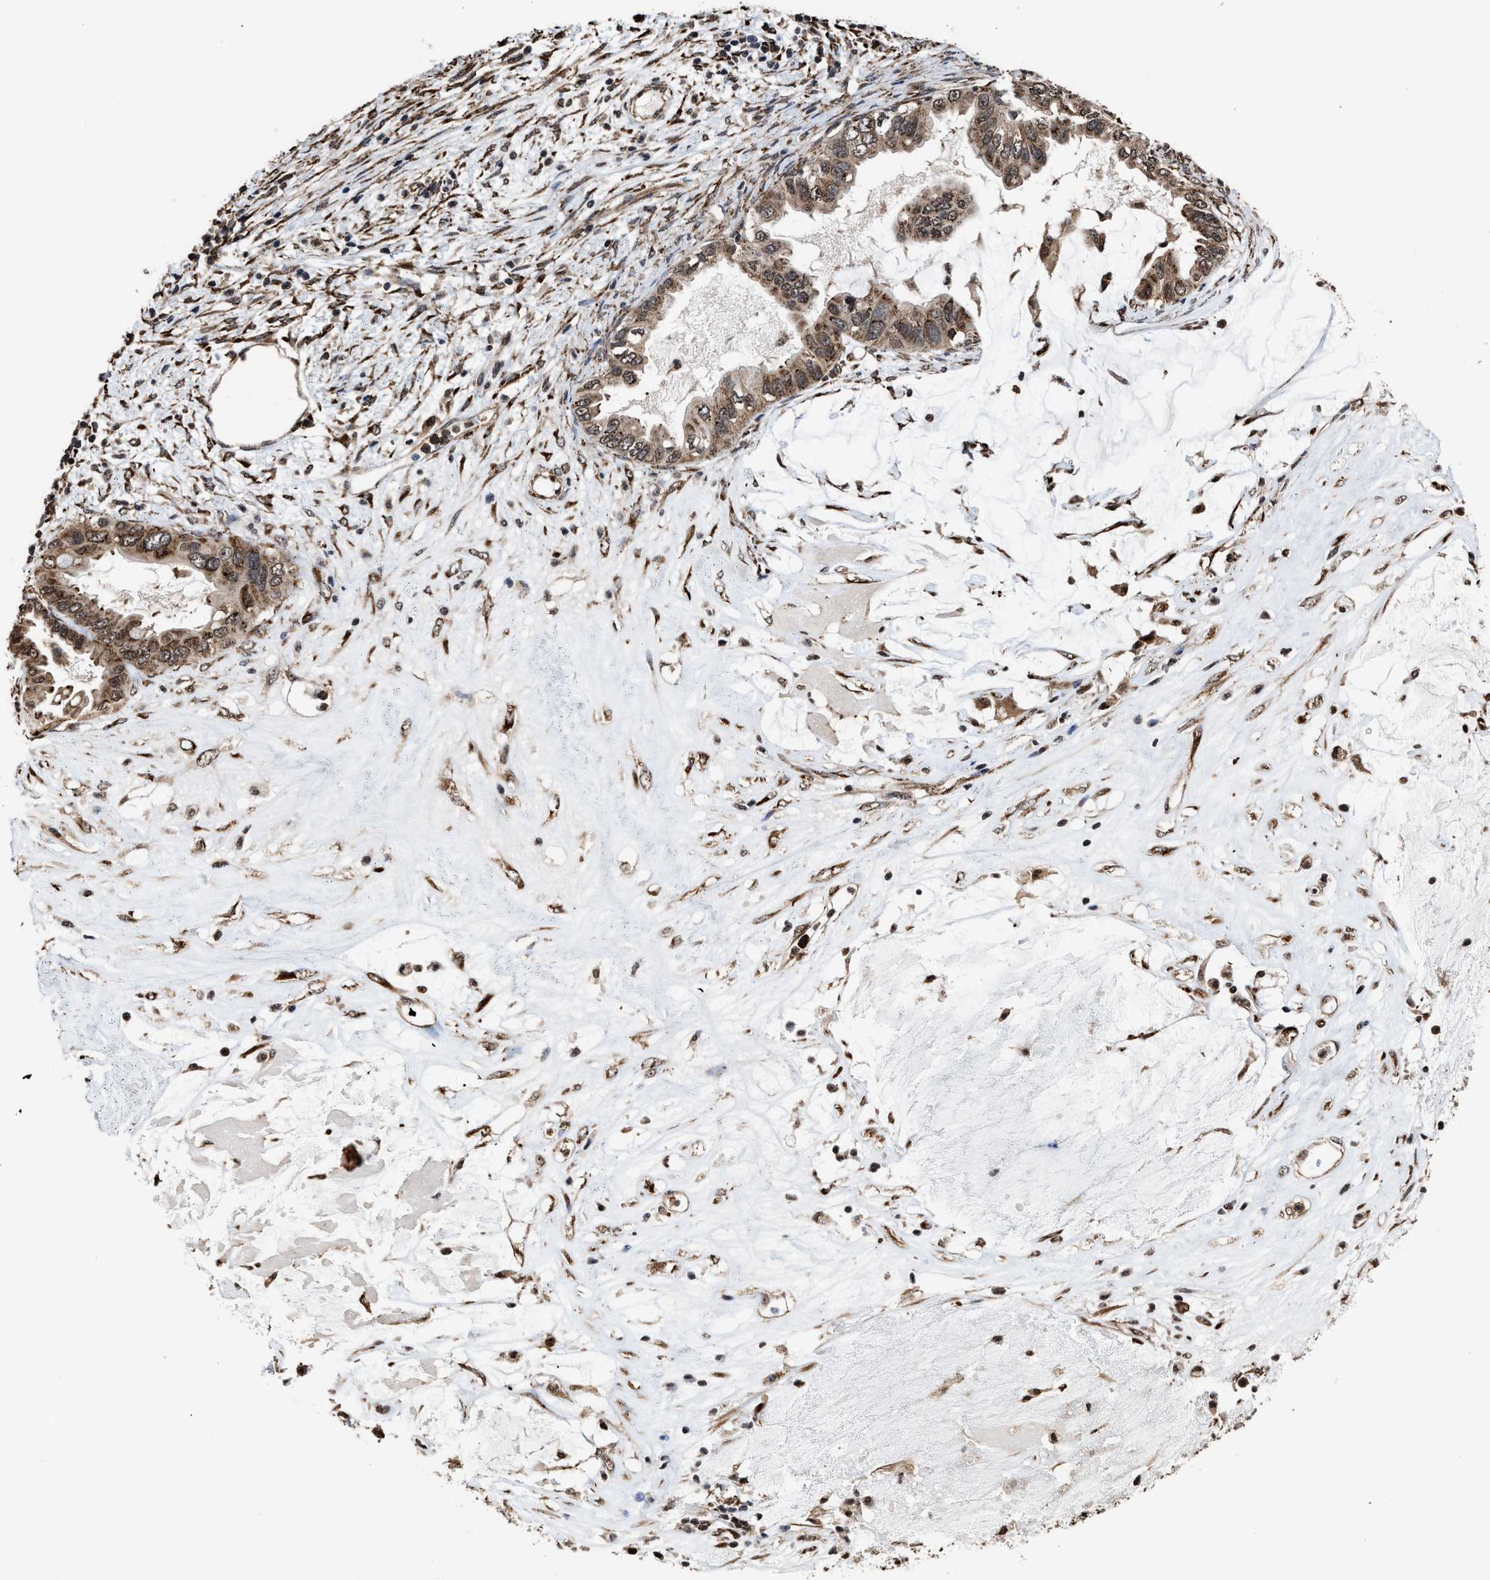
{"staining": {"intensity": "moderate", "quantity": ">75%", "location": "cytoplasmic/membranous"}, "tissue": "ovarian cancer", "cell_type": "Tumor cells", "image_type": "cancer", "snomed": [{"axis": "morphology", "description": "Cystadenocarcinoma, mucinous, NOS"}, {"axis": "topography", "description": "Ovary"}], "caption": "Immunohistochemistry (IHC) image of human mucinous cystadenocarcinoma (ovarian) stained for a protein (brown), which displays medium levels of moderate cytoplasmic/membranous positivity in about >75% of tumor cells.", "gene": "SEPTIN2", "patient": {"sex": "female", "age": 80}}